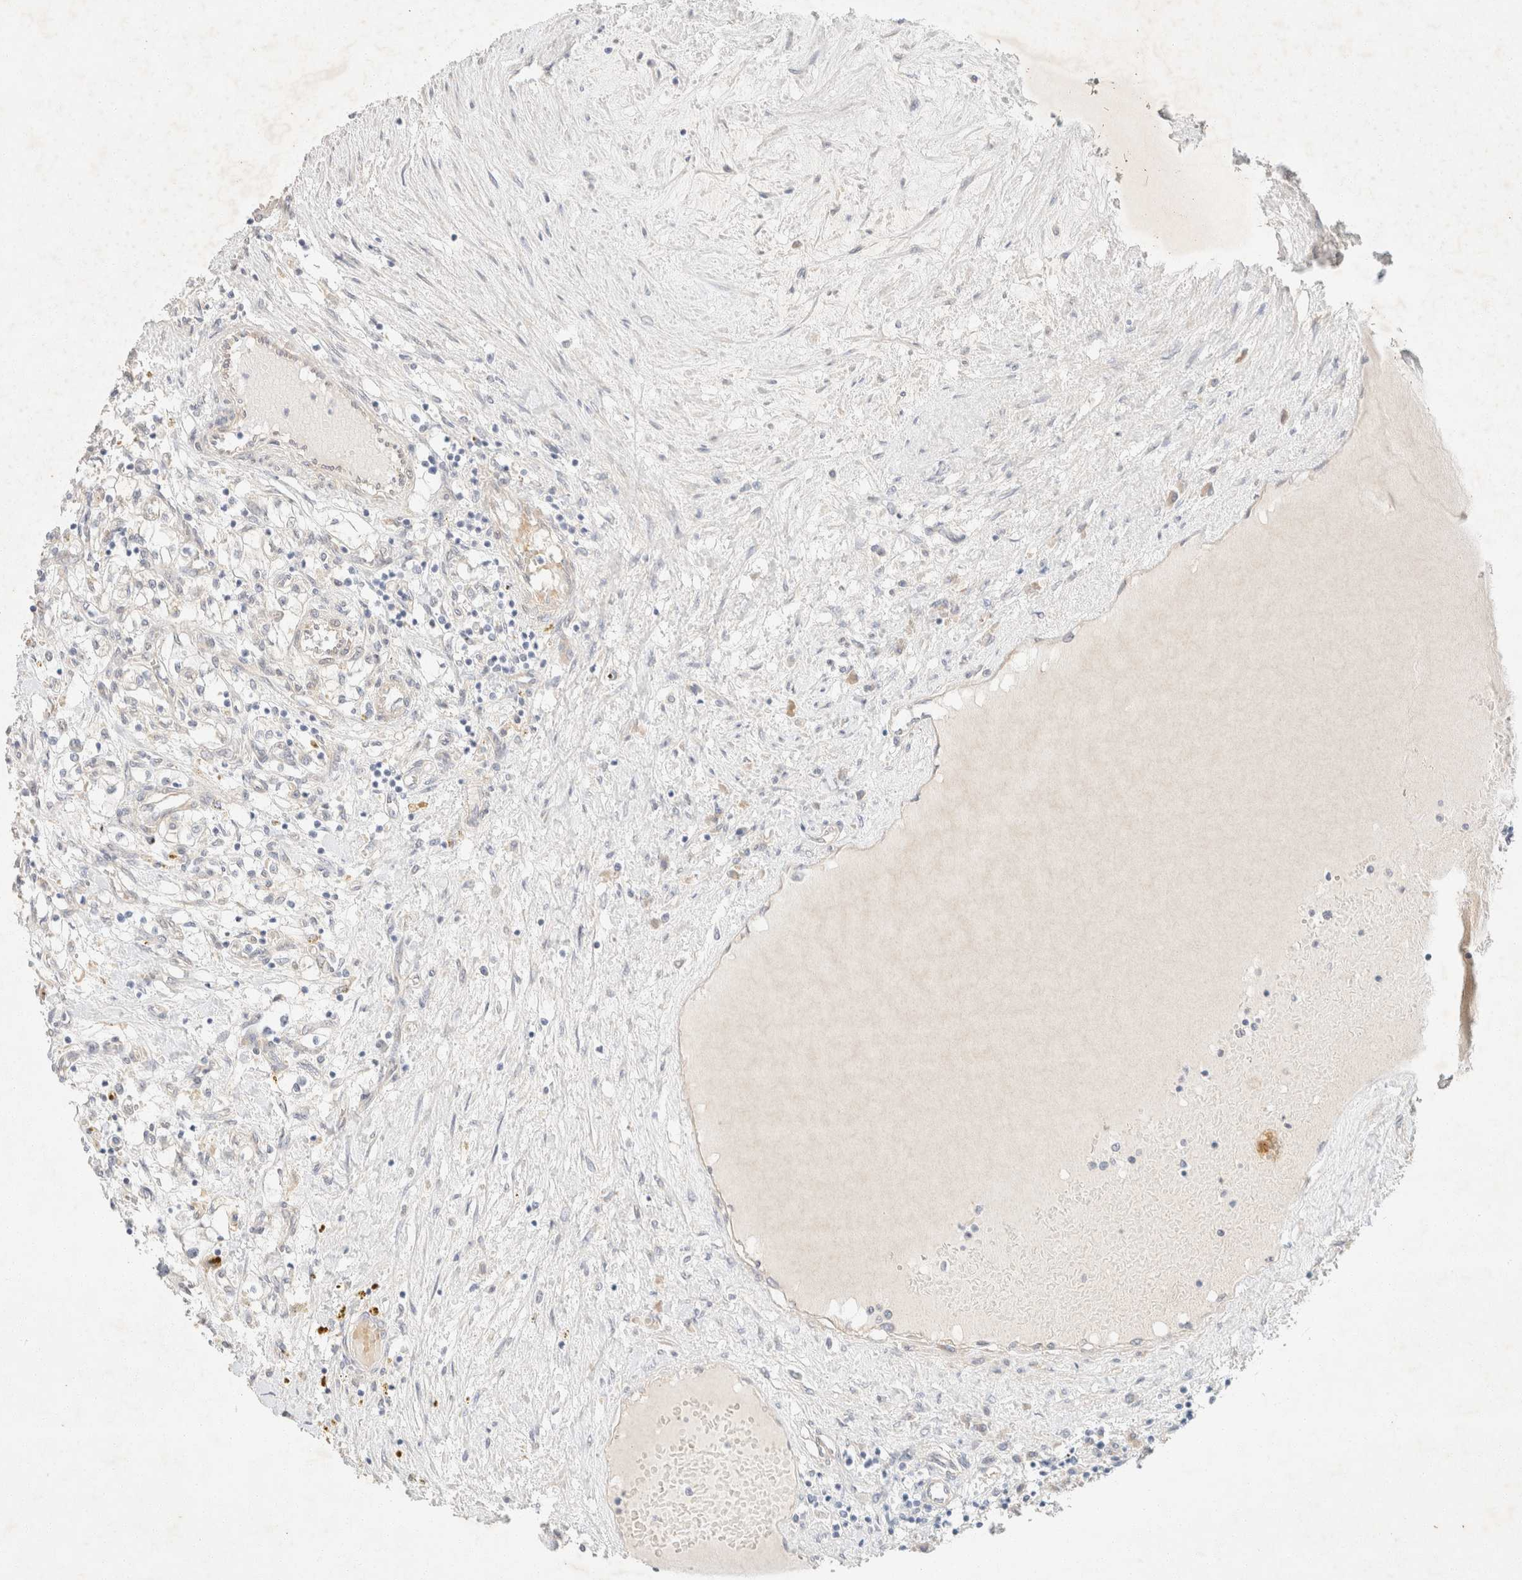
{"staining": {"intensity": "negative", "quantity": "none", "location": "none"}, "tissue": "renal cancer", "cell_type": "Tumor cells", "image_type": "cancer", "snomed": [{"axis": "morphology", "description": "Adenocarcinoma, NOS"}, {"axis": "topography", "description": "Kidney"}], "caption": "This micrograph is of renal adenocarcinoma stained with immunohistochemistry (IHC) to label a protein in brown with the nuclei are counter-stained blue. There is no expression in tumor cells.", "gene": "CSNK1E", "patient": {"sex": "male", "age": 68}}